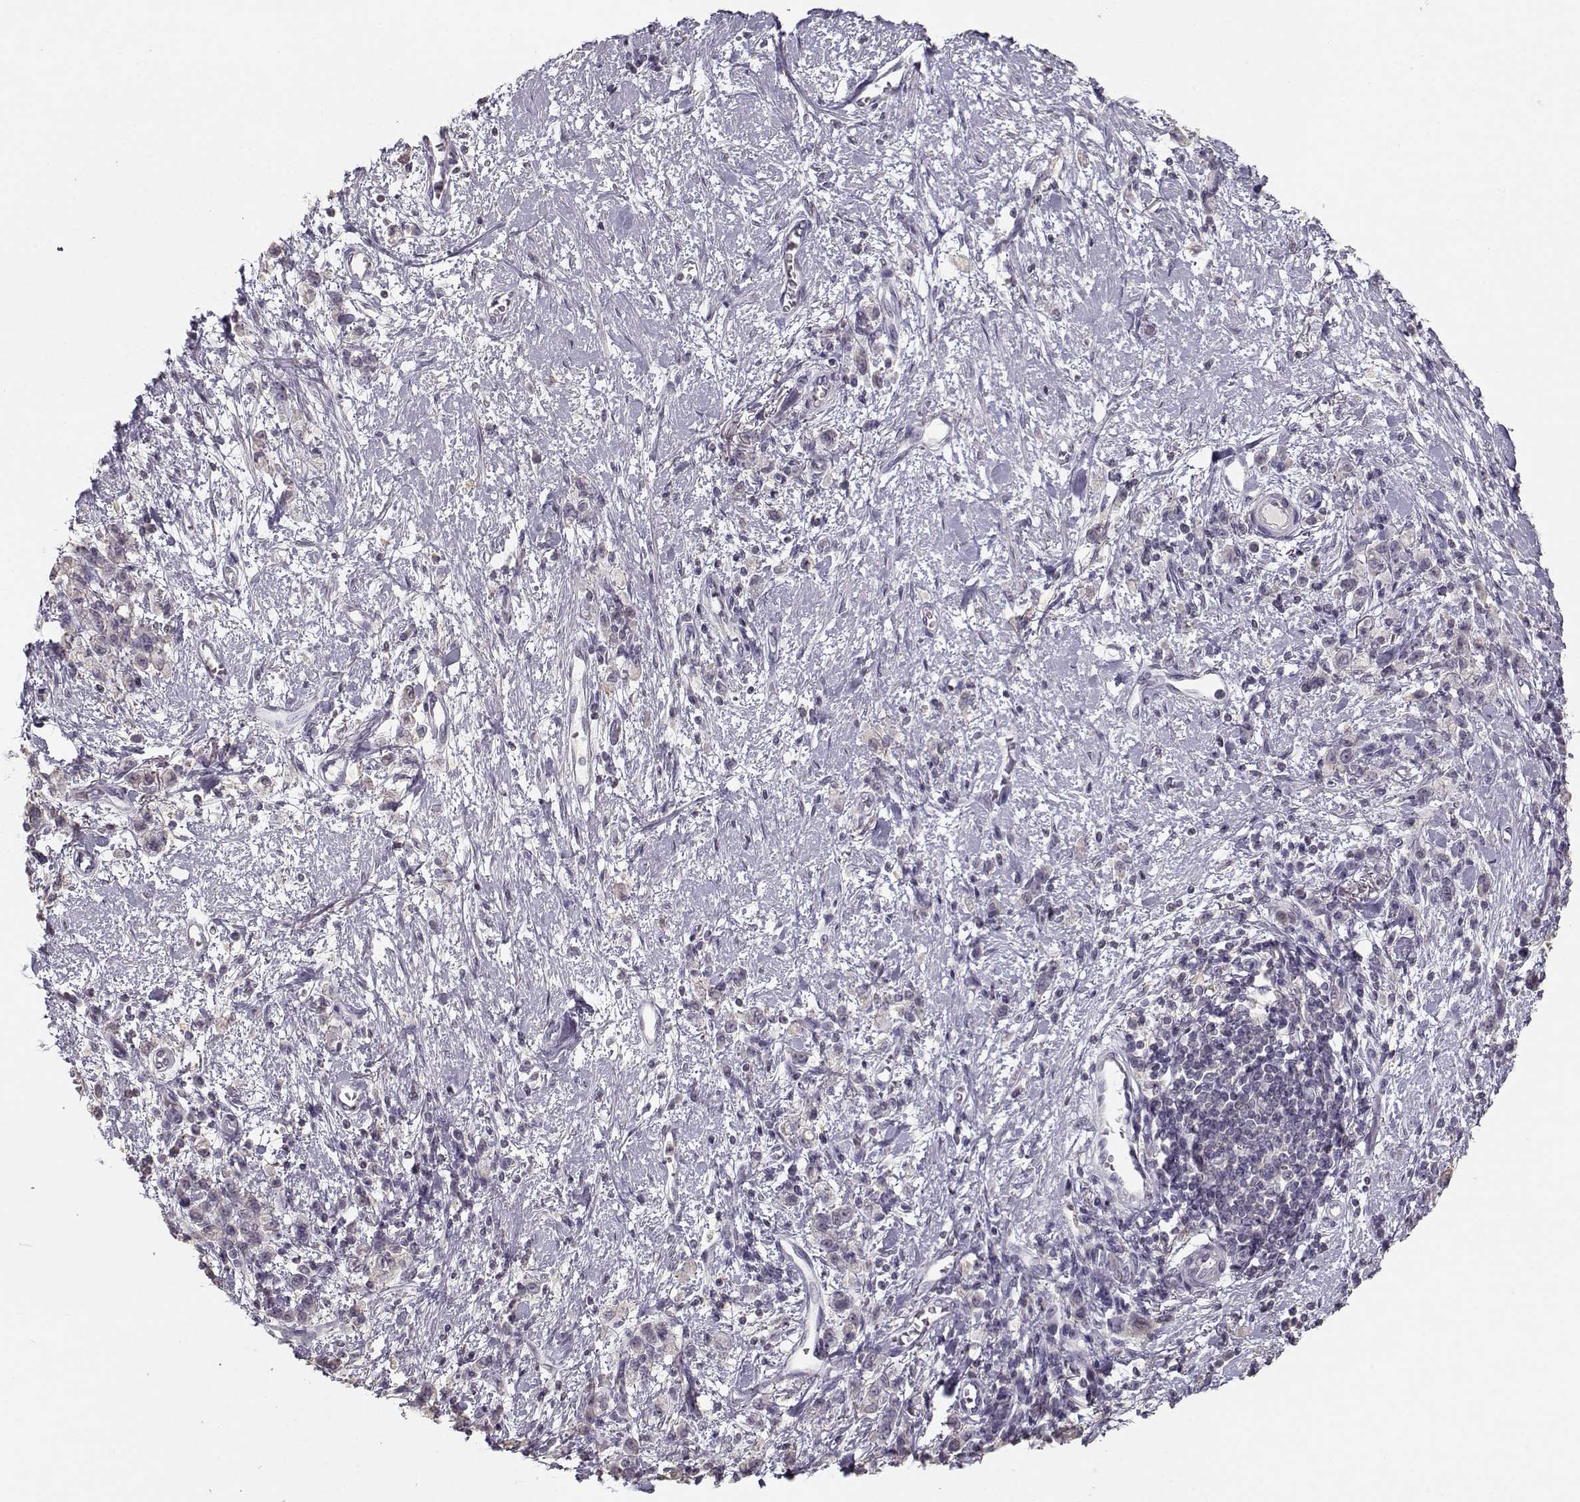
{"staining": {"intensity": "negative", "quantity": "none", "location": "none"}, "tissue": "stomach cancer", "cell_type": "Tumor cells", "image_type": "cancer", "snomed": [{"axis": "morphology", "description": "Adenocarcinoma, NOS"}, {"axis": "topography", "description": "Stomach"}], "caption": "This is a image of immunohistochemistry (IHC) staining of stomach cancer, which shows no positivity in tumor cells.", "gene": "UROC1", "patient": {"sex": "male", "age": 77}}